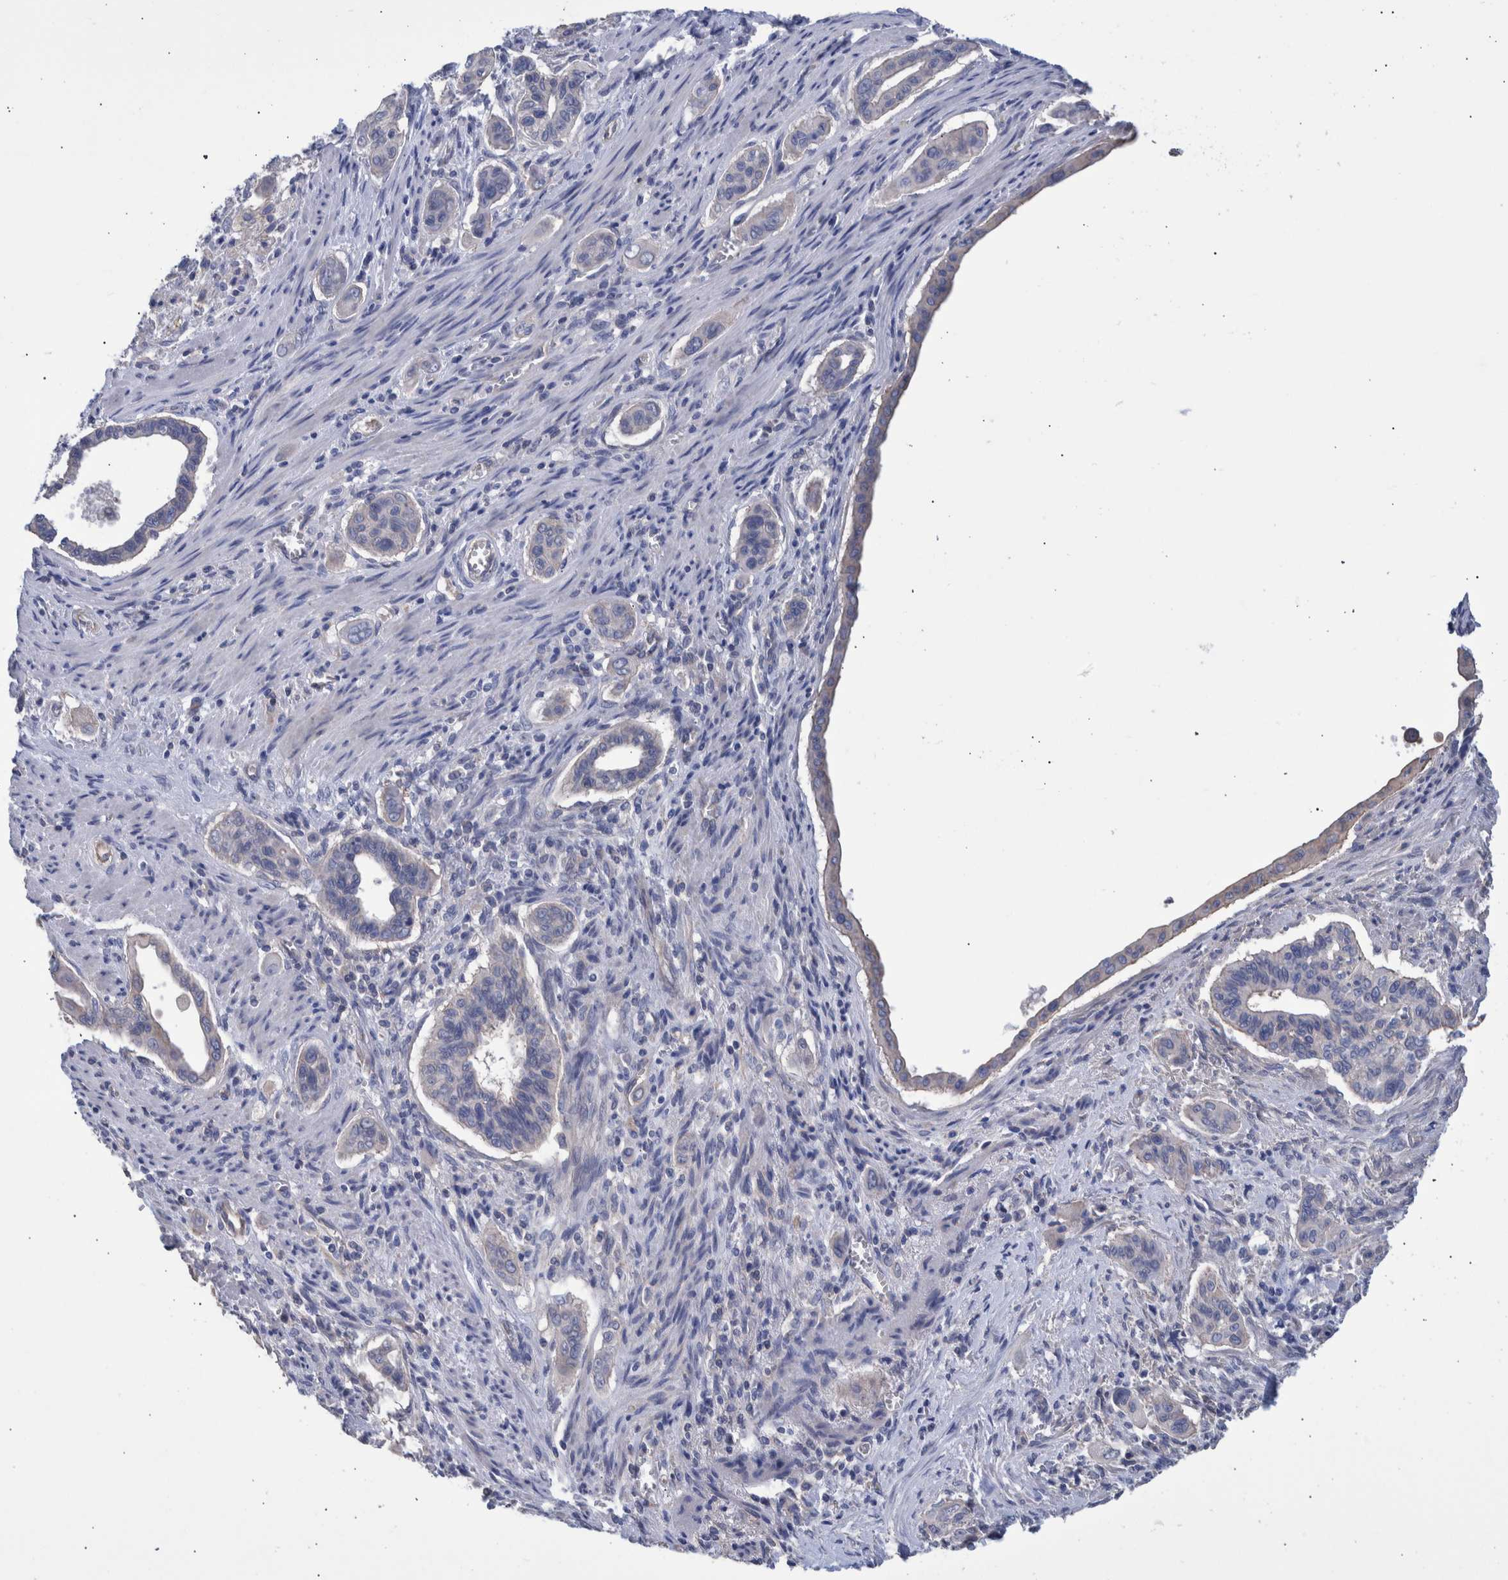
{"staining": {"intensity": "negative", "quantity": "none", "location": "none"}, "tissue": "pancreatic cancer", "cell_type": "Tumor cells", "image_type": "cancer", "snomed": [{"axis": "morphology", "description": "Adenocarcinoma, NOS"}, {"axis": "topography", "description": "Pancreas"}], "caption": "This is an IHC histopathology image of human pancreatic cancer (adenocarcinoma). There is no expression in tumor cells.", "gene": "PPP3CC", "patient": {"sex": "male", "age": 77}}